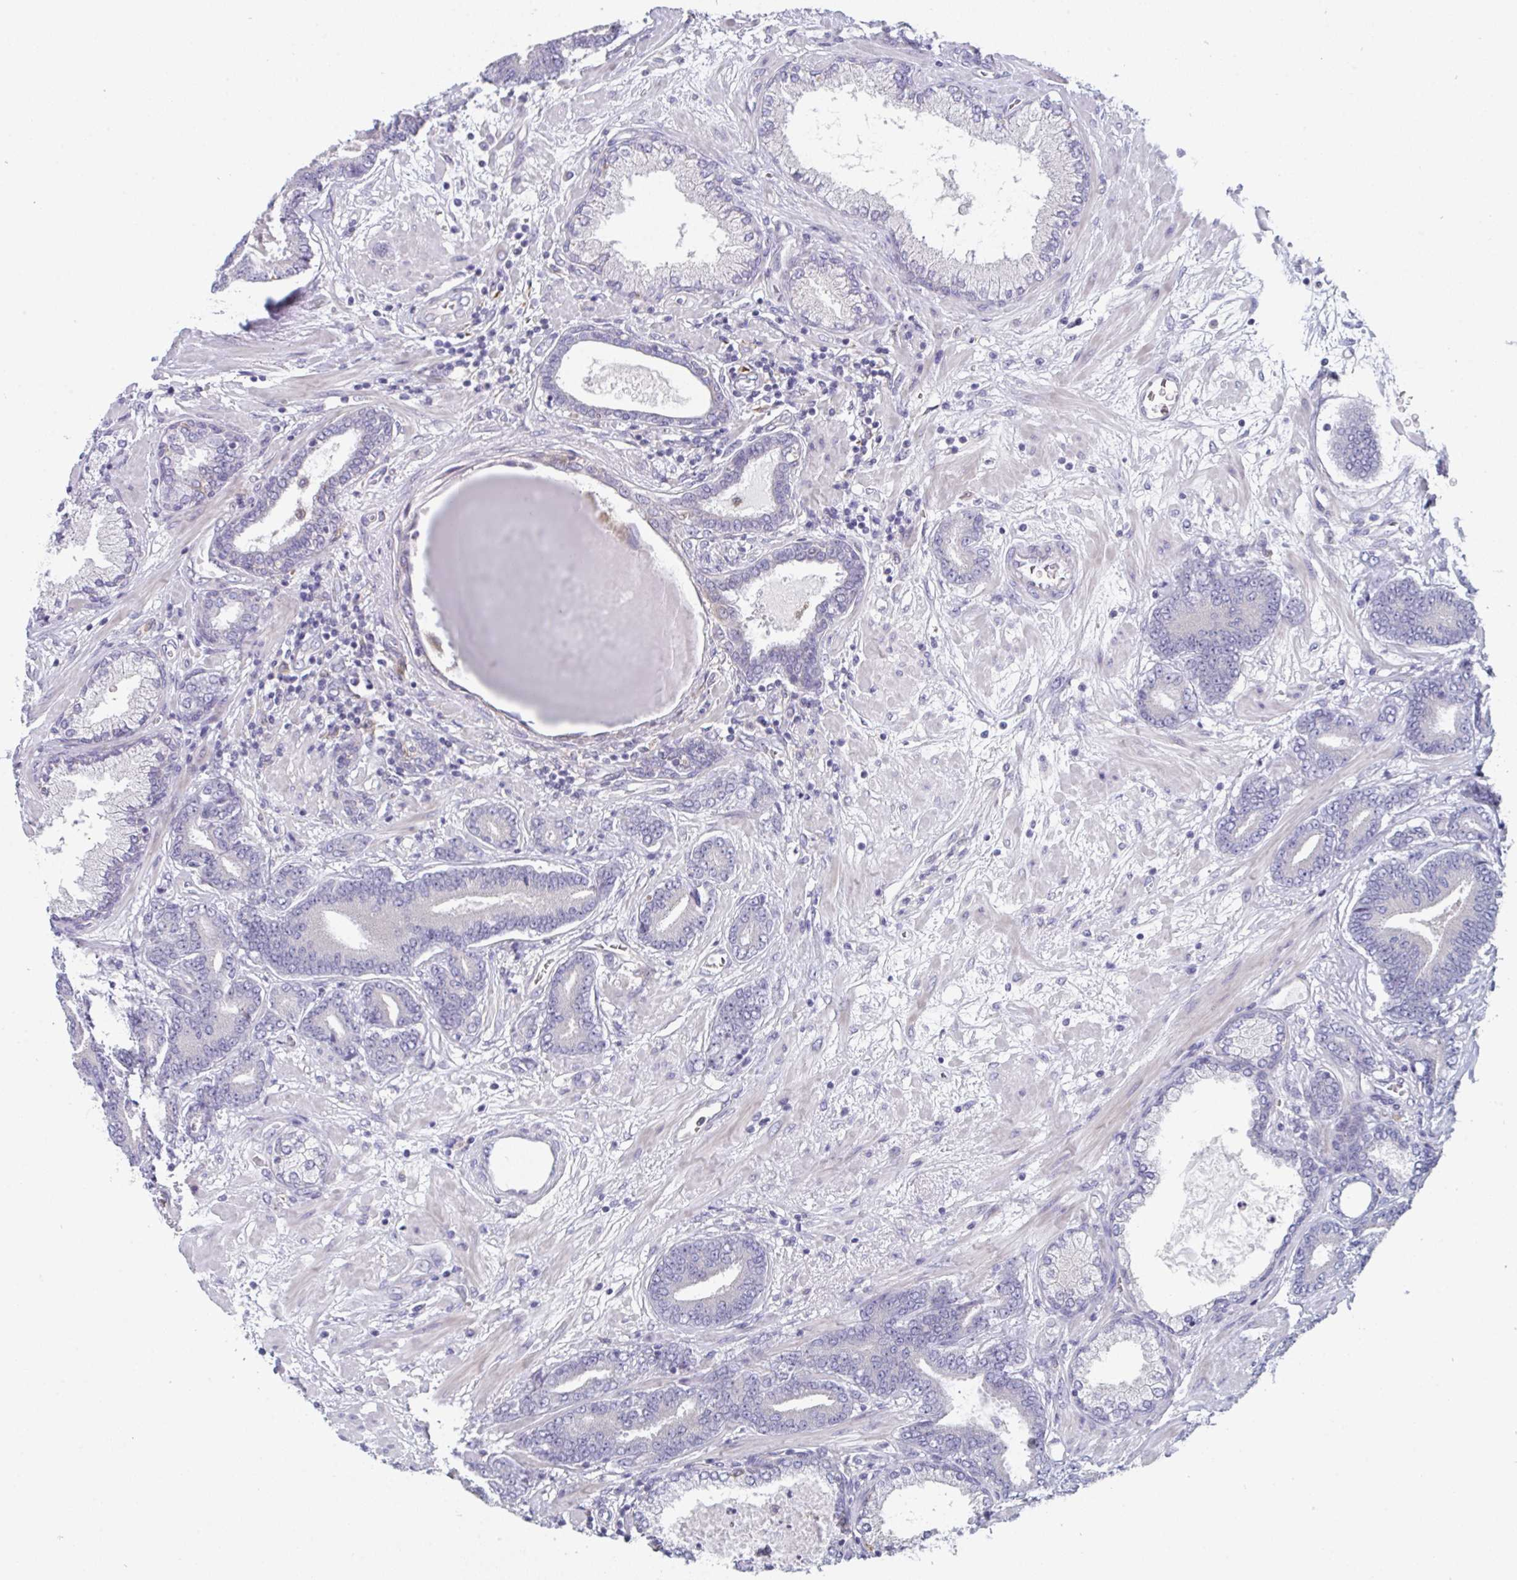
{"staining": {"intensity": "negative", "quantity": "none", "location": "none"}, "tissue": "prostate cancer", "cell_type": "Tumor cells", "image_type": "cancer", "snomed": [{"axis": "morphology", "description": "Adenocarcinoma, High grade"}, {"axis": "topography", "description": "Prostate"}], "caption": "Tumor cells show no significant positivity in prostate high-grade adenocarcinoma.", "gene": "PTPRD", "patient": {"sex": "male", "age": 62}}